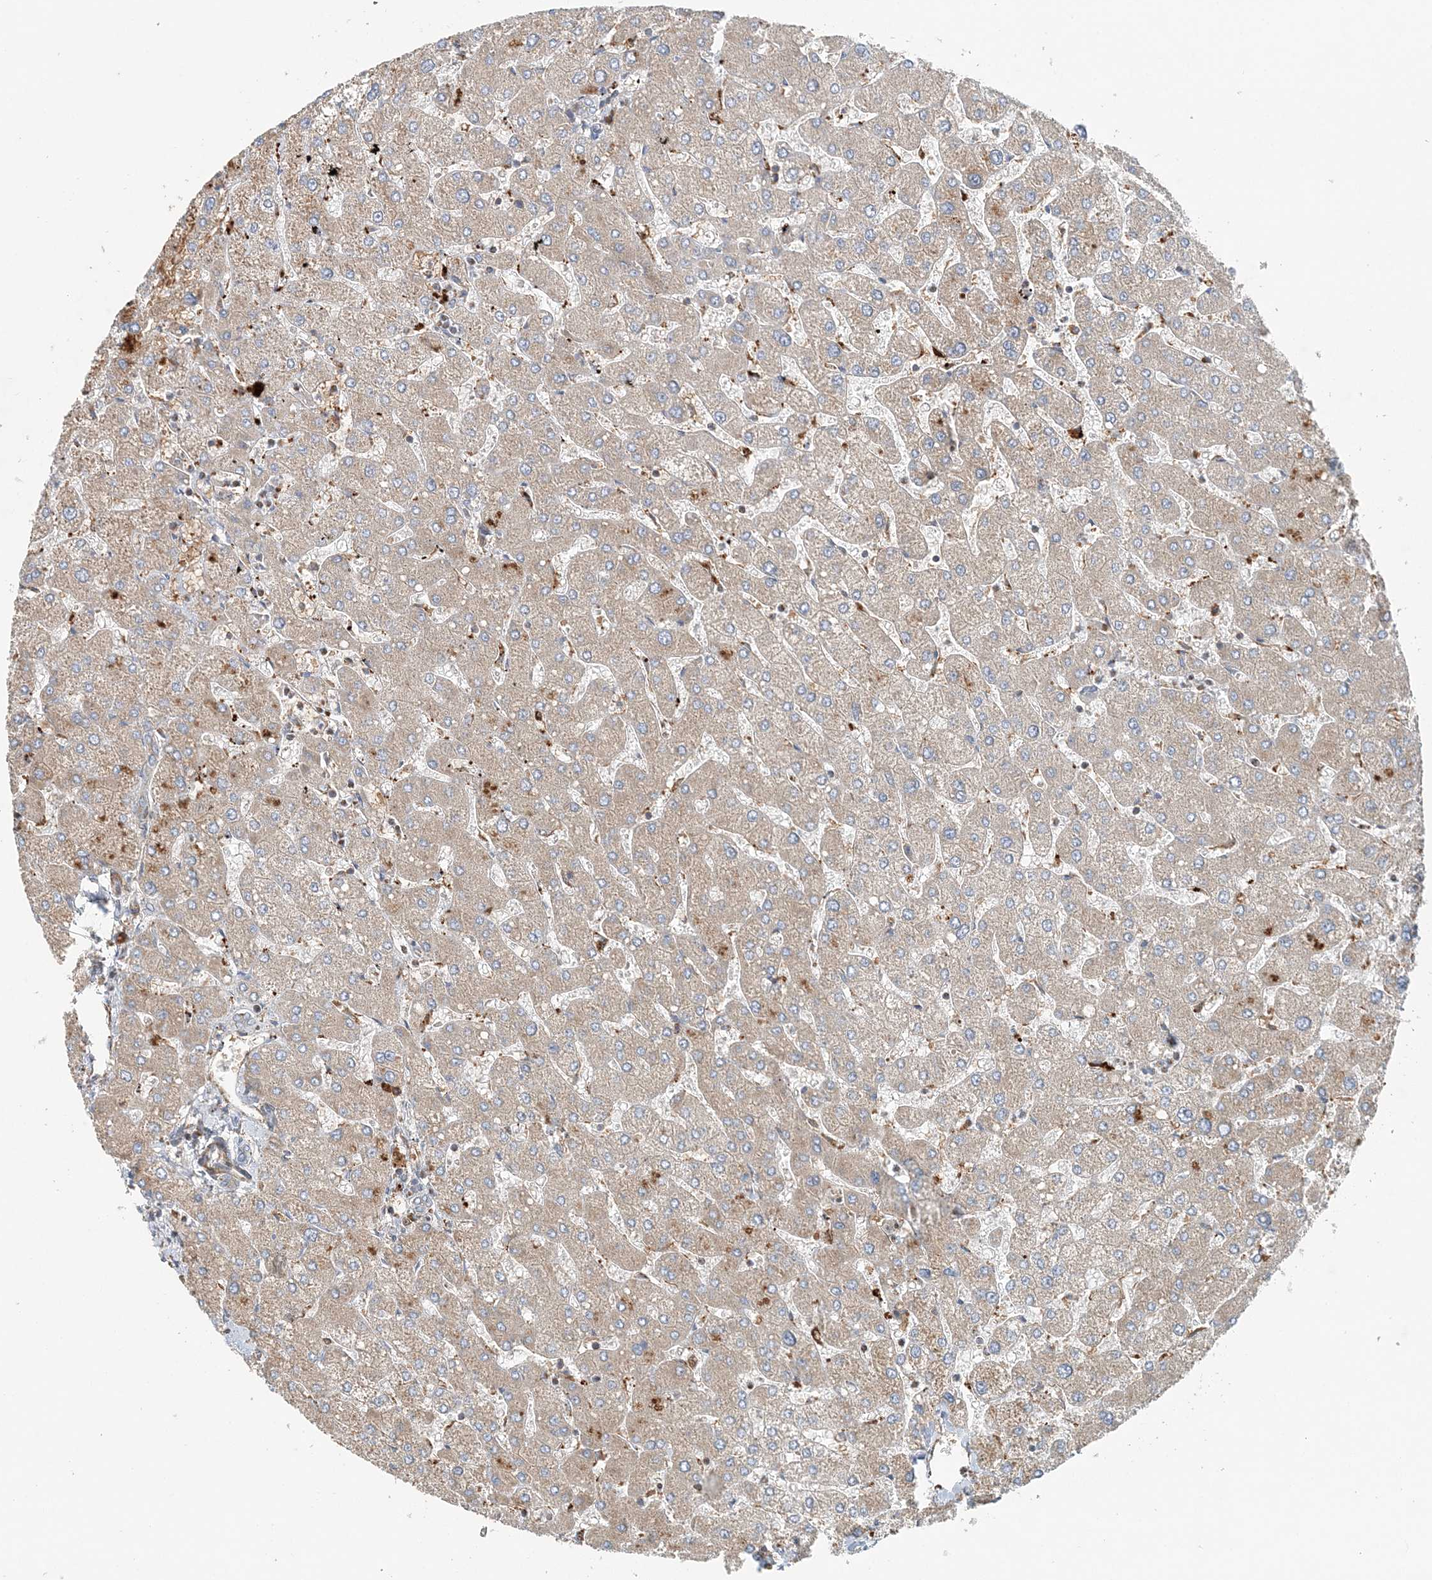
{"staining": {"intensity": "negative", "quantity": "none", "location": "none"}, "tissue": "liver", "cell_type": "Cholangiocytes", "image_type": "normal", "snomed": [{"axis": "morphology", "description": "Normal tissue, NOS"}, {"axis": "topography", "description": "Liver"}], "caption": "IHC photomicrograph of normal human liver stained for a protein (brown), which exhibits no positivity in cholangiocytes.", "gene": "TTI1", "patient": {"sex": "male", "age": 55}}